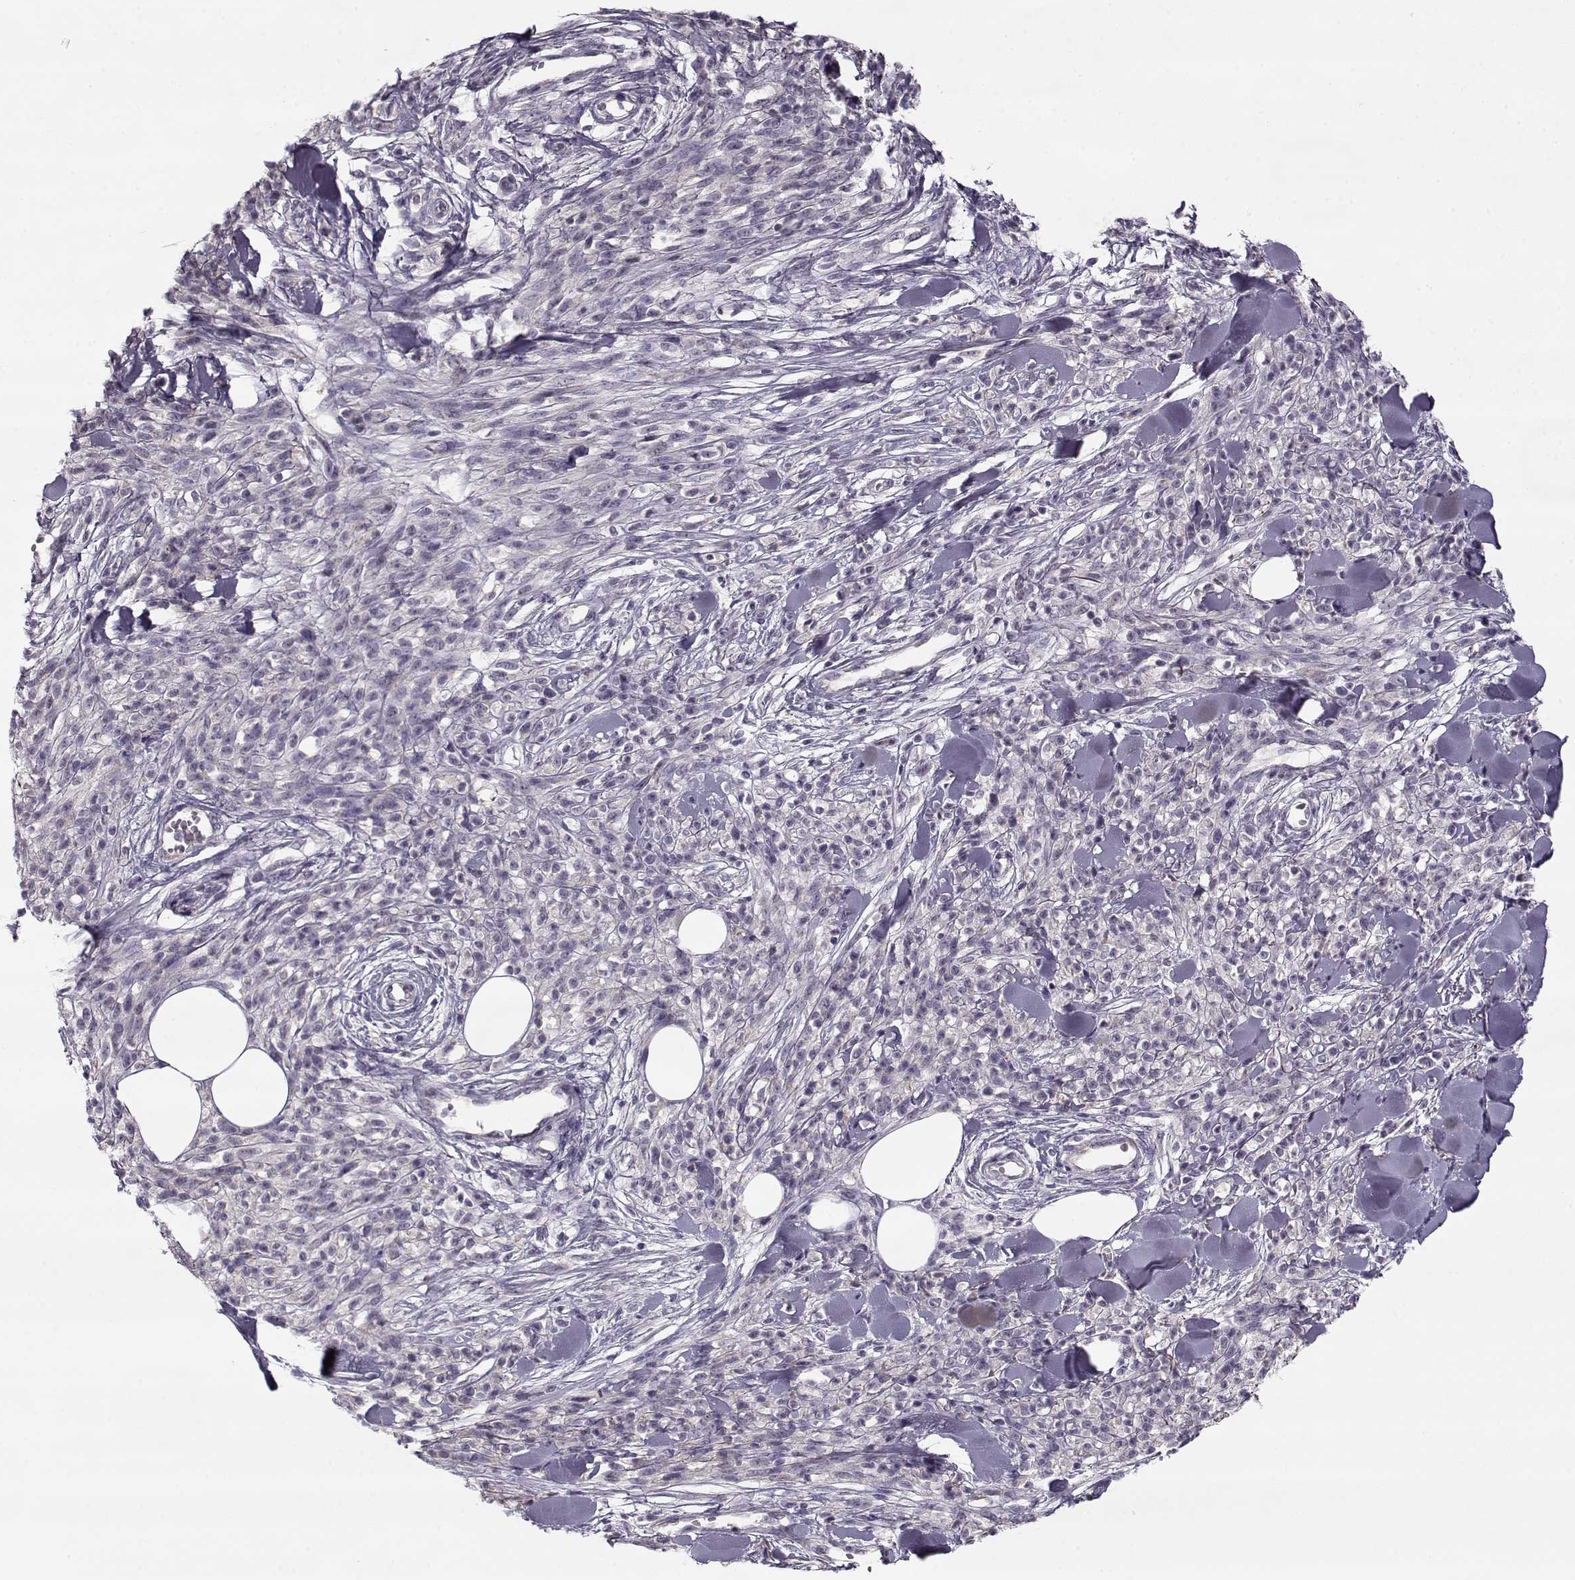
{"staining": {"intensity": "negative", "quantity": "none", "location": "none"}, "tissue": "melanoma", "cell_type": "Tumor cells", "image_type": "cancer", "snomed": [{"axis": "morphology", "description": "Malignant melanoma, NOS"}, {"axis": "topography", "description": "Skin"}, {"axis": "topography", "description": "Skin of trunk"}], "caption": "This is an immunohistochemistry (IHC) photomicrograph of human melanoma. There is no positivity in tumor cells.", "gene": "PNMT", "patient": {"sex": "male", "age": 74}}